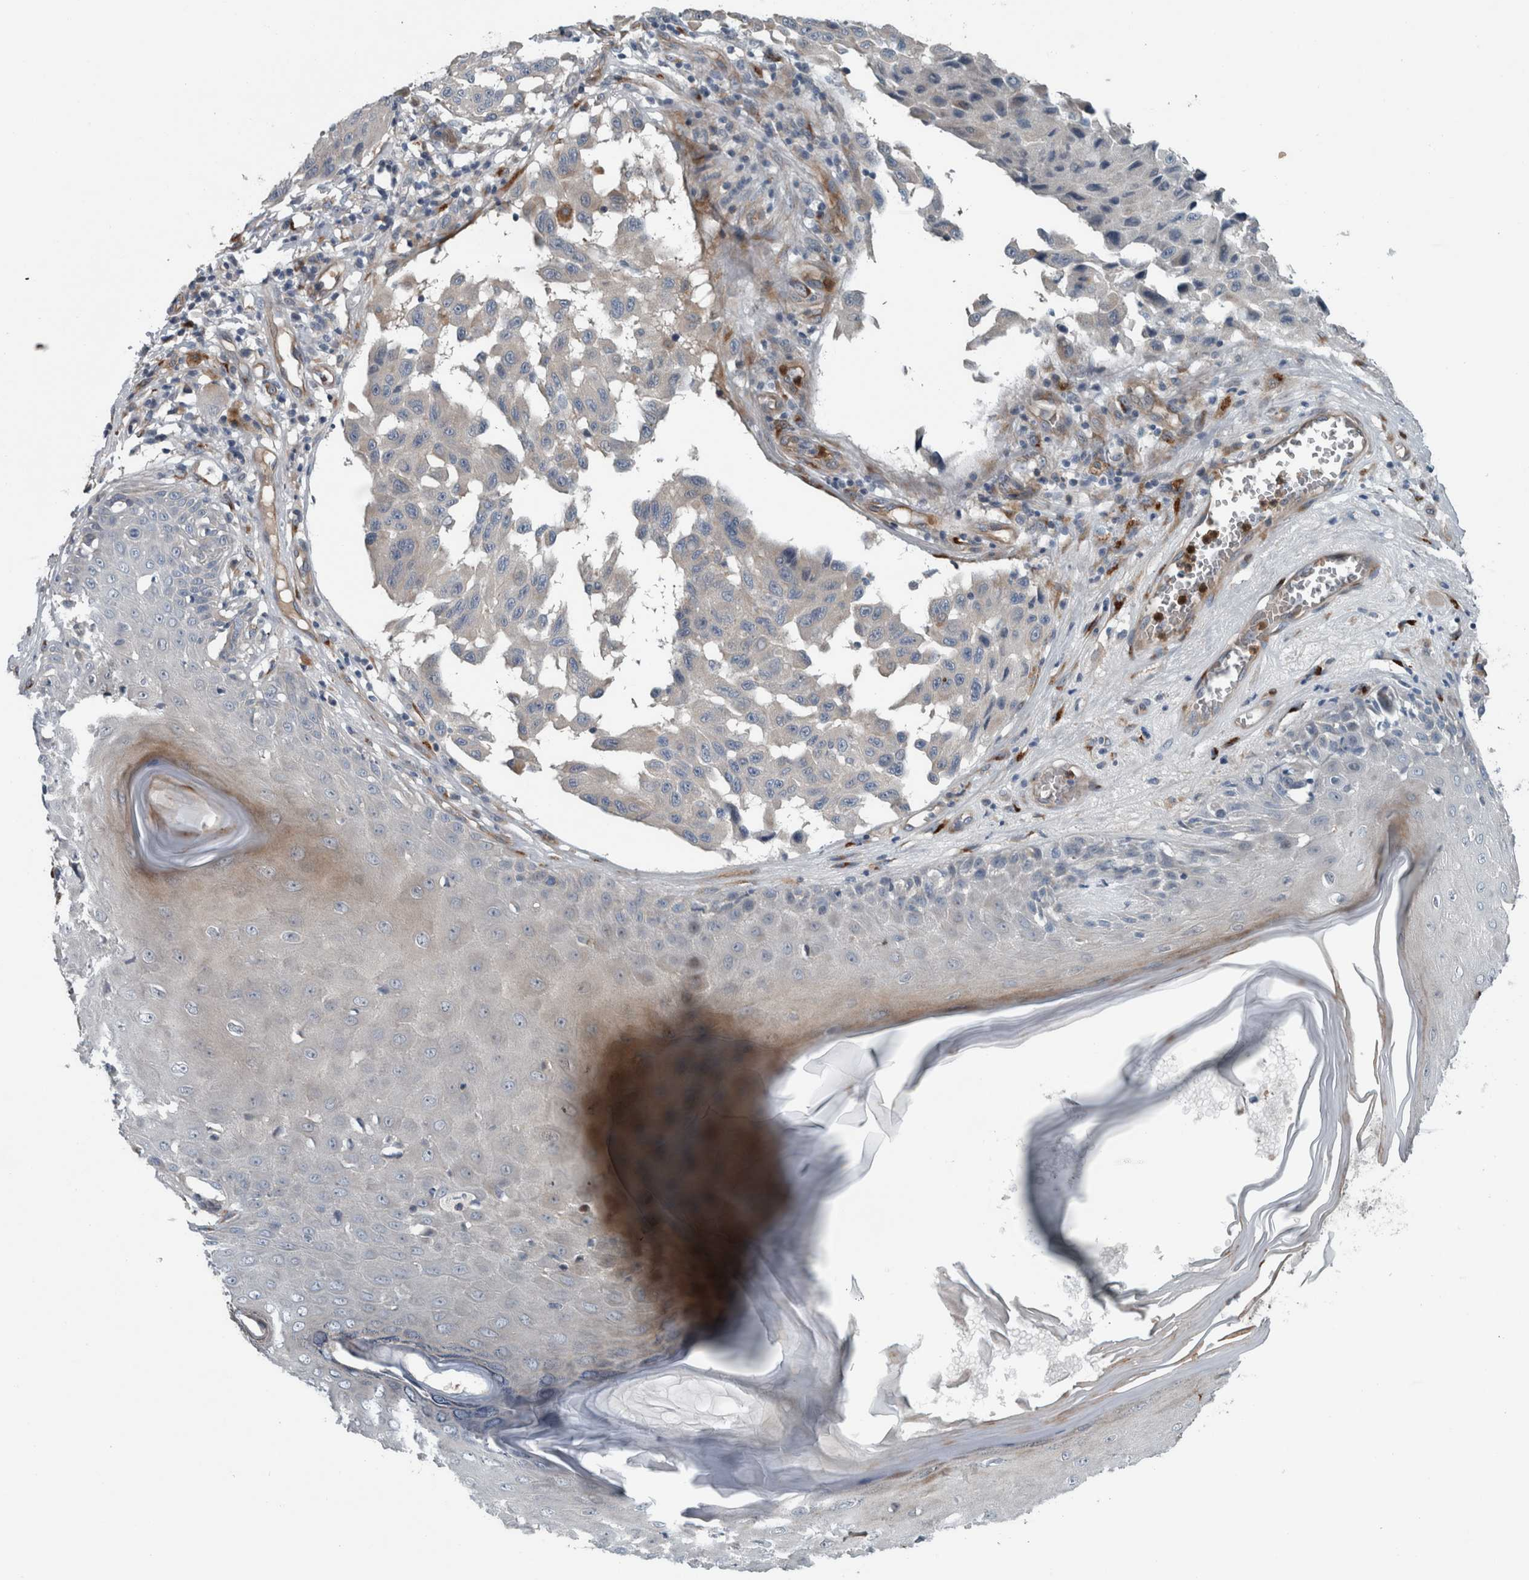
{"staining": {"intensity": "negative", "quantity": "none", "location": "none"}, "tissue": "melanoma", "cell_type": "Tumor cells", "image_type": "cancer", "snomed": [{"axis": "morphology", "description": "Malignant melanoma, NOS"}, {"axis": "topography", "description": "Skin"}], "caption": "An IHC photomicrograph of malignant melanoma is shown. There is no staining in tumor cells of malignant melanoma. Brightfield microscopy of immunohistochemistry stained with DAB (brown) and hematoxylin (blue), captured at high magnification.", "gene": "GLT8D2", "patient": {"sex": "male", "age": 30}}